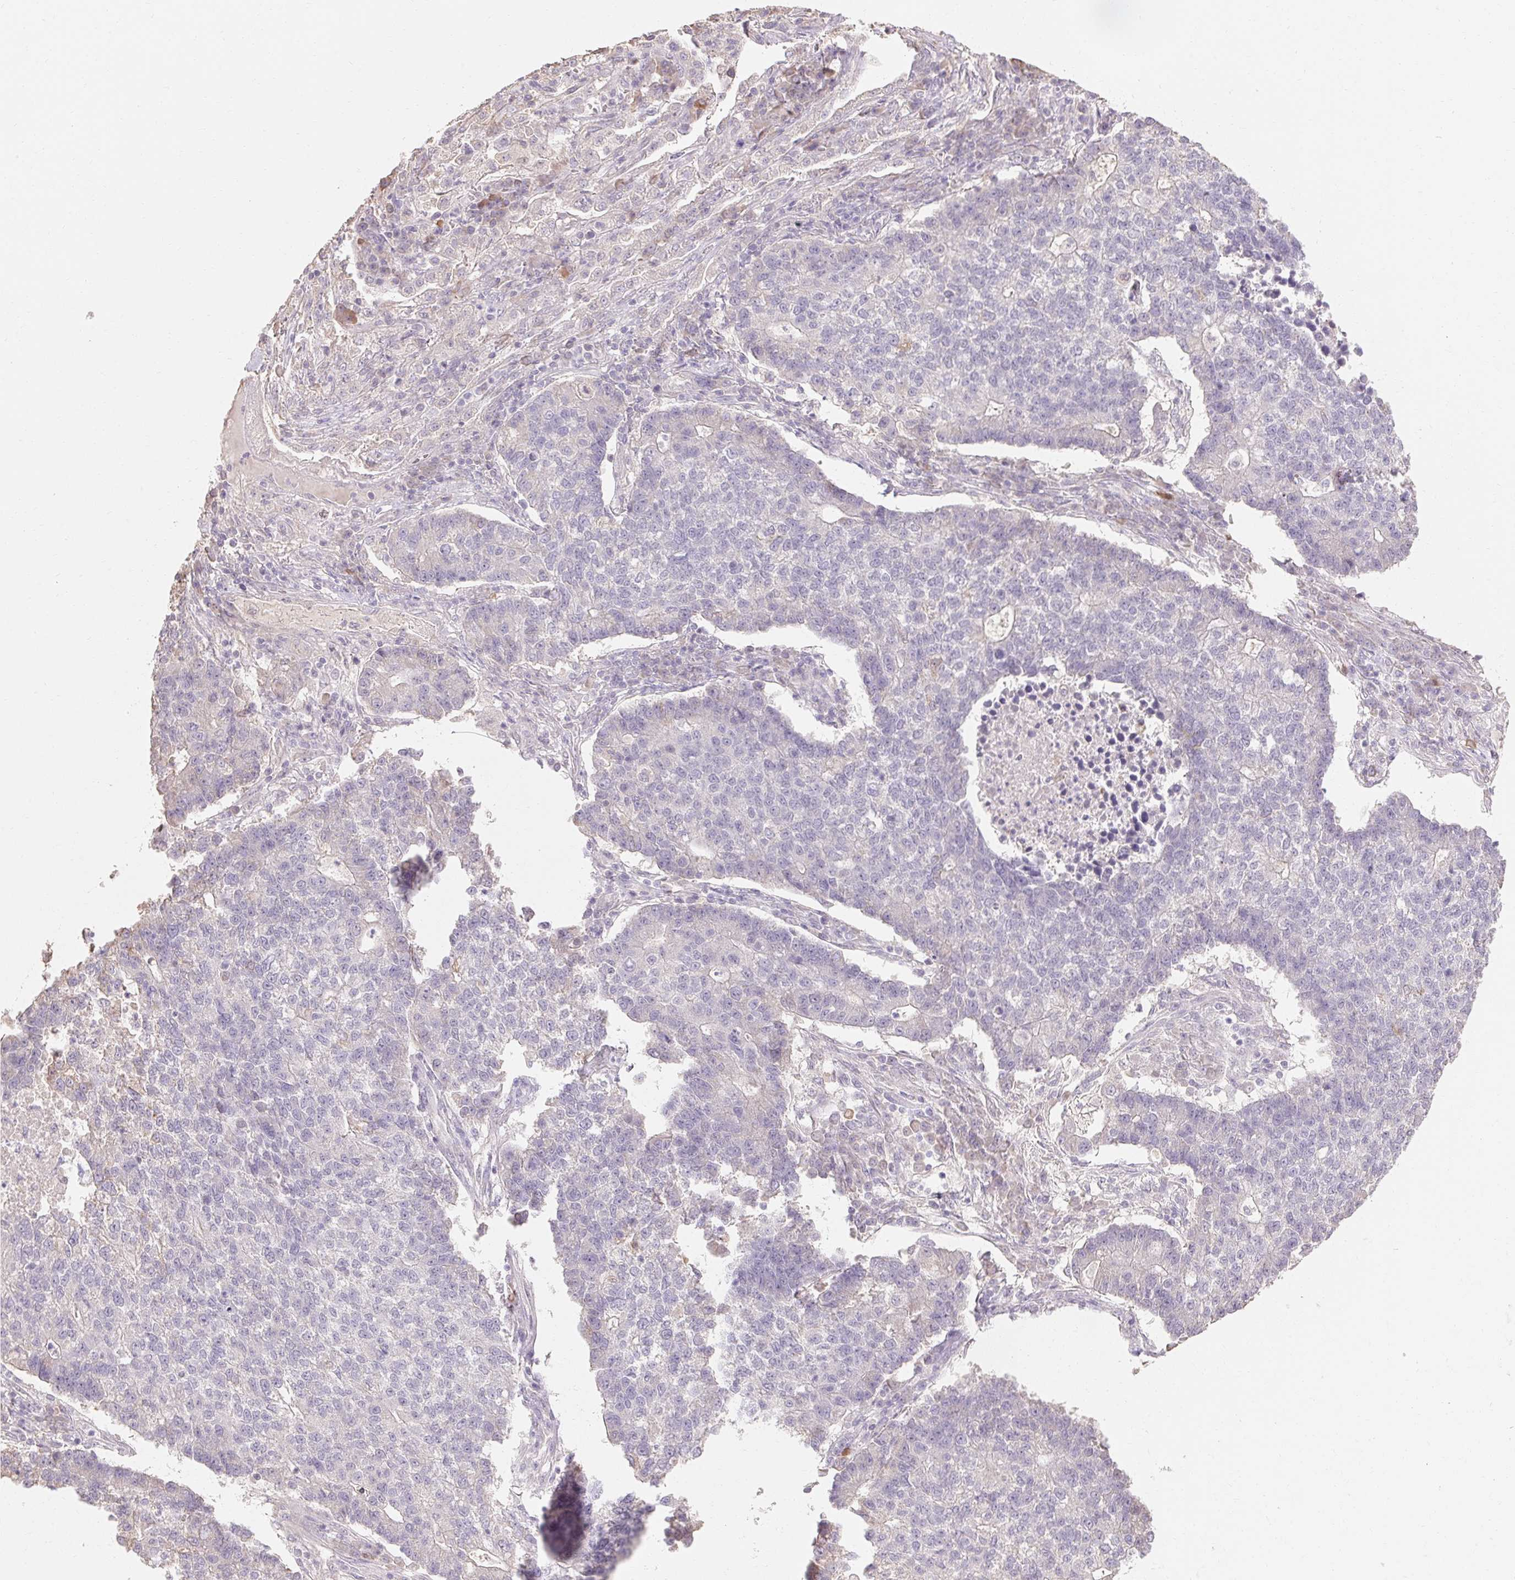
{"staining": {"intensity": "negative", "quantity": "none", "location": "none"}, "tissue": "lung cancer", "cell_type": "Tumor cells", "image_type": "cancer", "snomed": [{"axis": "morphology", "description": "Adenocarcinoma, NOS"}, {"axis": "topography", "description": "Lung"}], "caption": "A histopathology image of lung cancer stained for a protein reveals no brown staining in tumor cells.", "gene": "MAP7D2", "patient": {"sex": "male", "age": 57}}